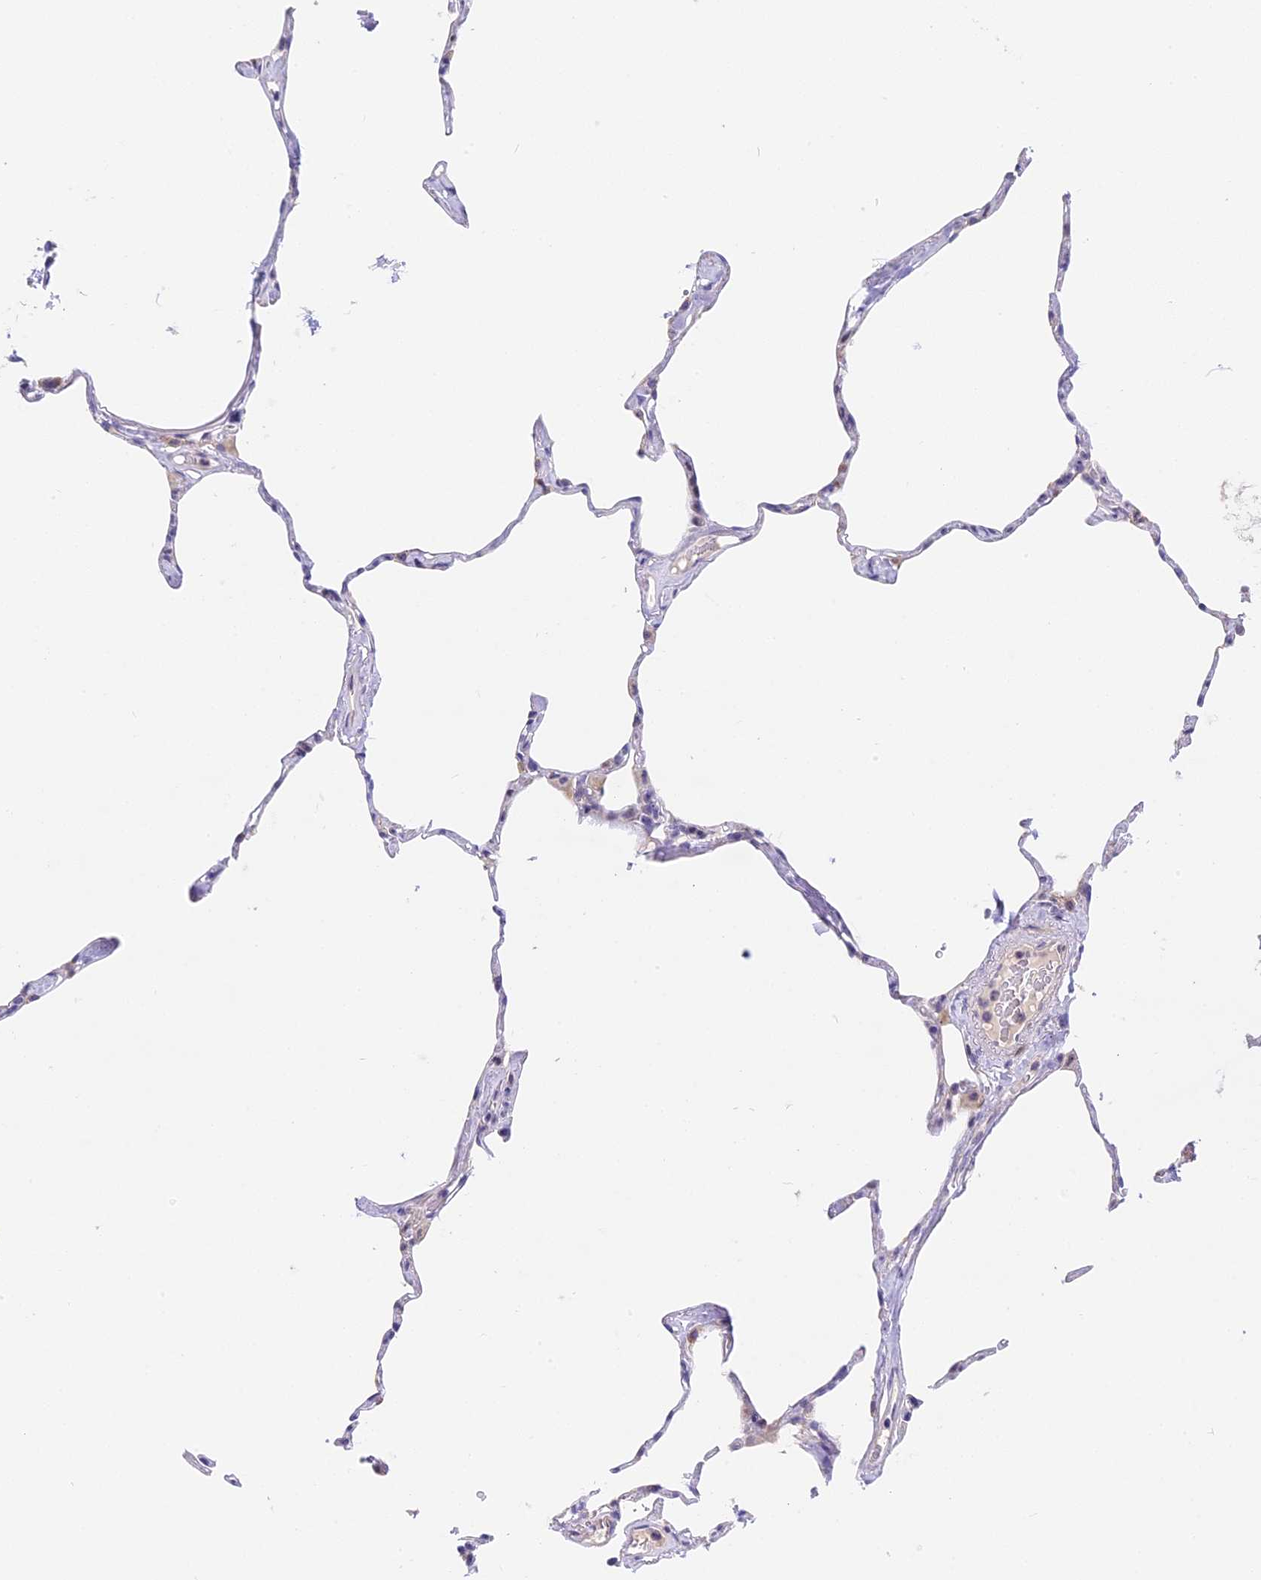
{"staining": {"intensity": "negative", "quantity": "none", "location": "none"}, "tissue": "lung", "cell_type": "Alveolar cells", "image_type": "normal", "snomed": [{"axis": "morphology", "description": "Normal tissue, NOS"}, {"axis": "topography", "description": "Lung"}], "caption": "A micrograph of human lung is negative for staining in alveolar cells. The staining is performed using DAB brown chromogen with nuclei counter-stained in using hematoxylin.", "gene": "MIDN", "patient": {"sex": "male", "age": 65}}